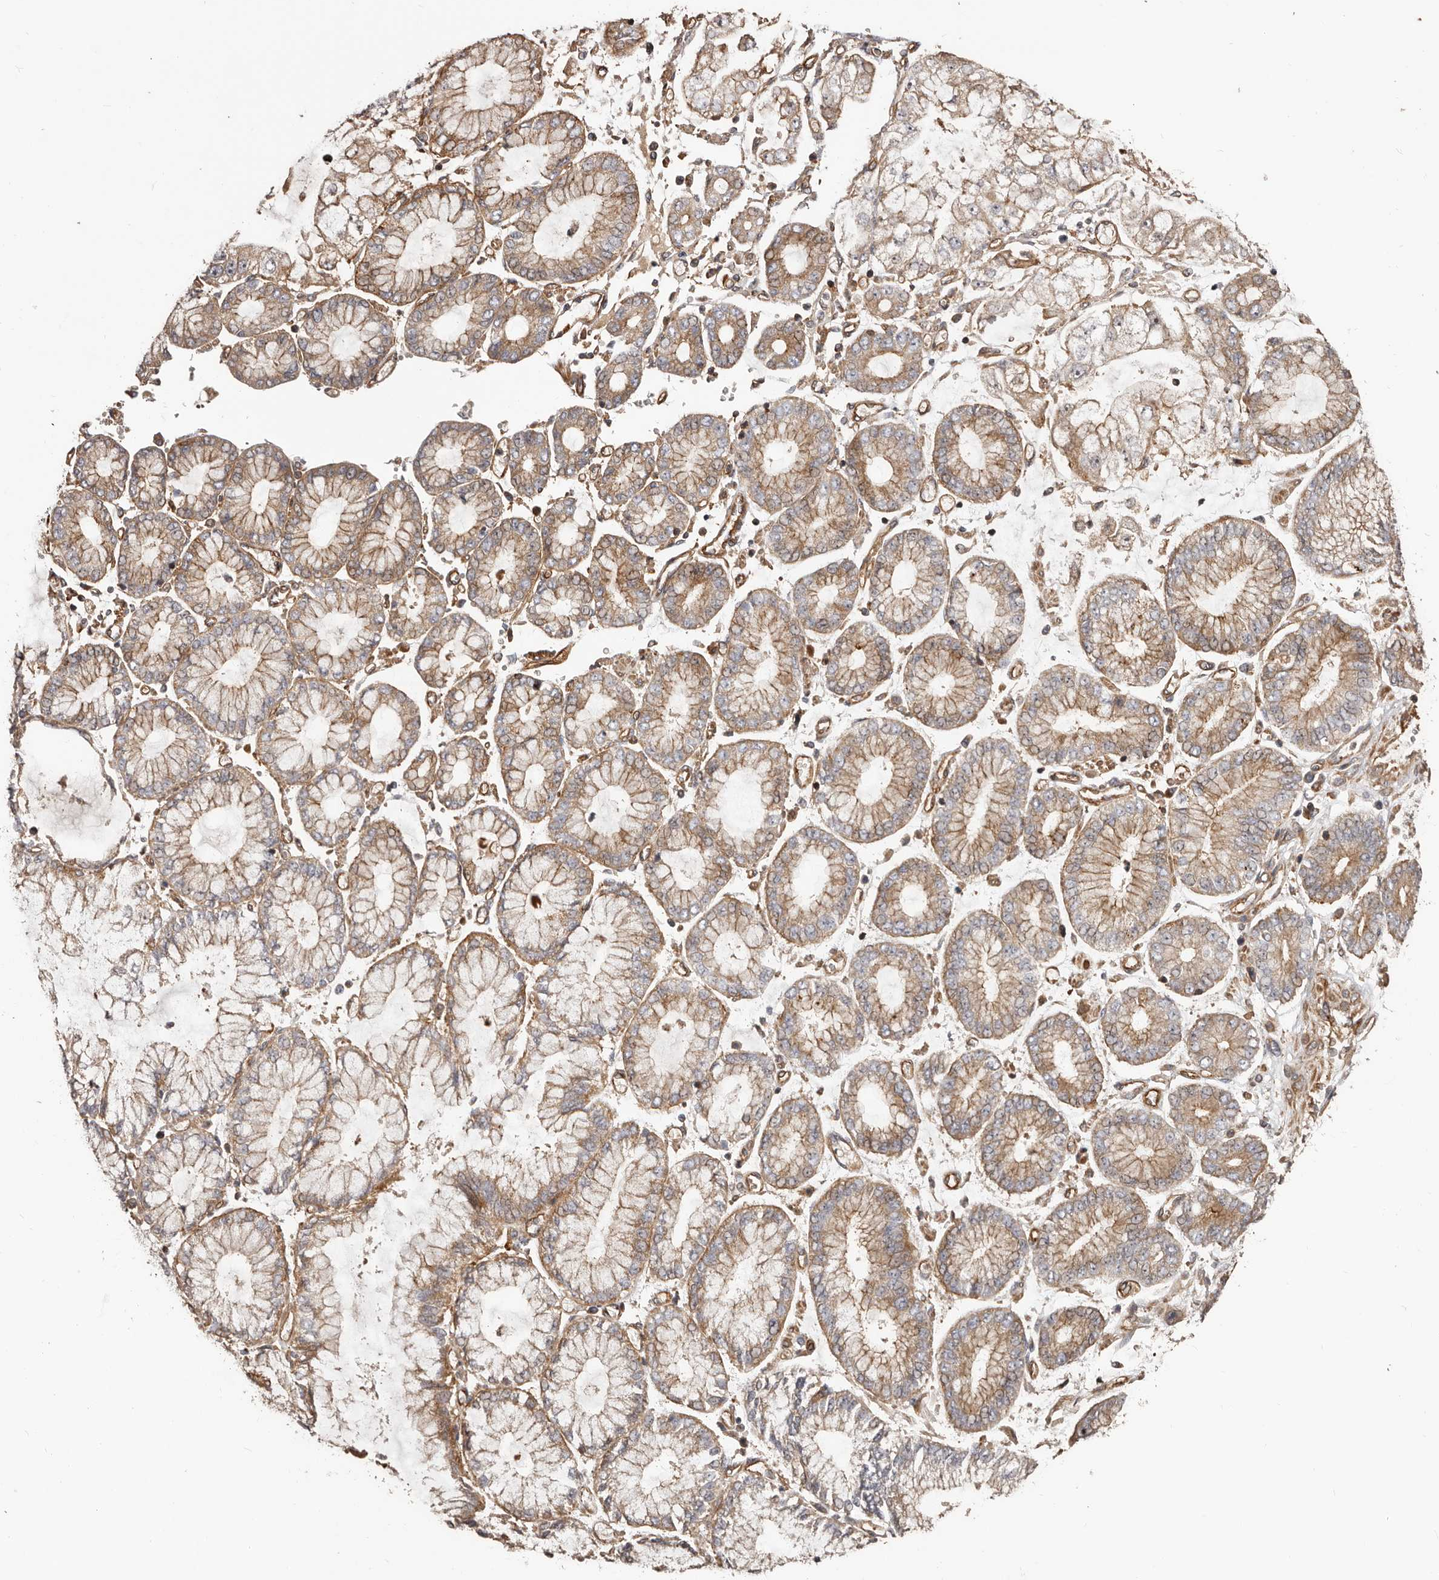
{"staining": {"intensity": "moderate", "quantity": ">75%", "location": "cytoplasmic/membranous"}, "tissue": "stomach cancer", "cell_type": "Tumor cells", "image_type": "cancer", "snomed": [{"axis": "morphology", "description": "Adenocarcinoma, NOS"}, {"axis": "topography", "description": "Stomach"}], "caption": "Approximately >75% of tumor cells in human stomach cancer show moderate cytoplasmic/membranous protein positivity as visualized by brown immunohistochemical staining.", "gene": "GTPBP1", "patient": {"sex": "male", "age": 76}}